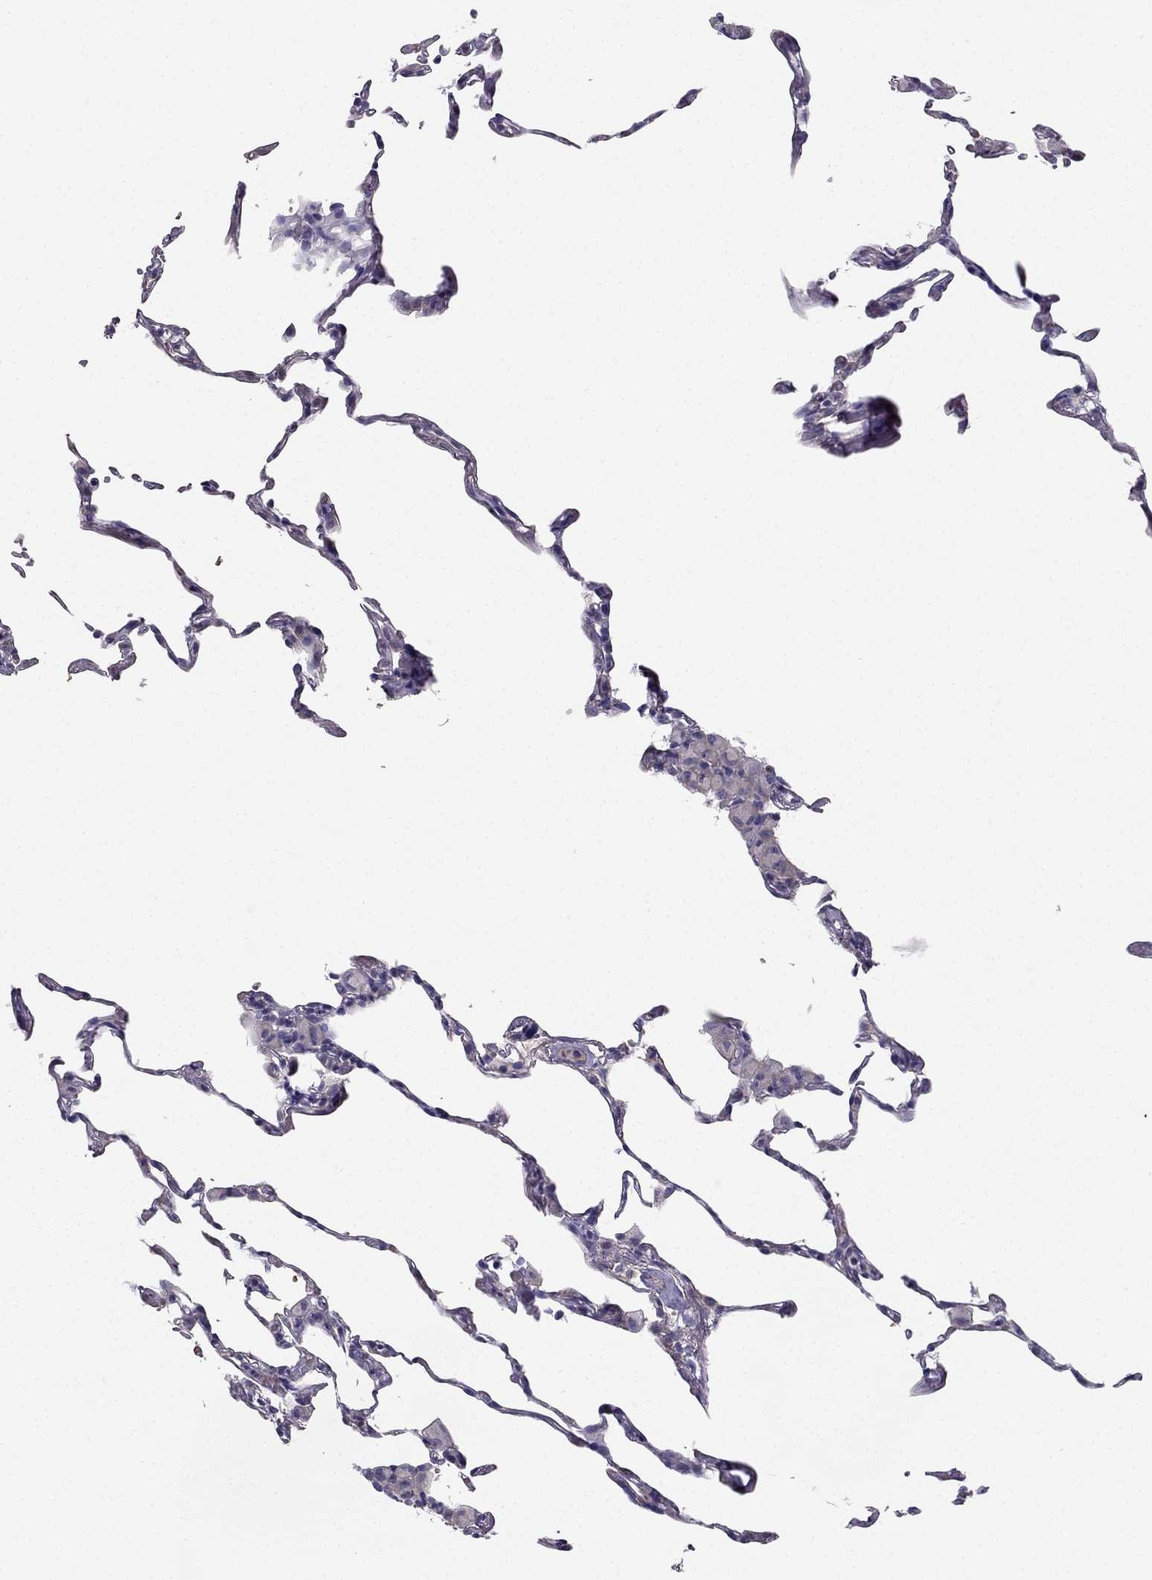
{"staining": {"intensity": "negative", "quantity": "none", "location": "none"}, "tissue": "lung", "cell_type": "Alveolar cells", "image_type": "normal", "snomed": [{"axis": "morphology", "description": "Normal tissue, NOS"}, {"axis": "topography", "description": "Lung"}], "caption": "Protein analysis of benign lung displays no significant expression in alveolar cells. (Stains: DAB (3,3'-diaminobenzidine) IHC with hematoxylin counter stain, Microscopy: brightfield microscopy at high magnification).", "gene": "RSPH14", "patient": {"sex": "female", "age": 57}}